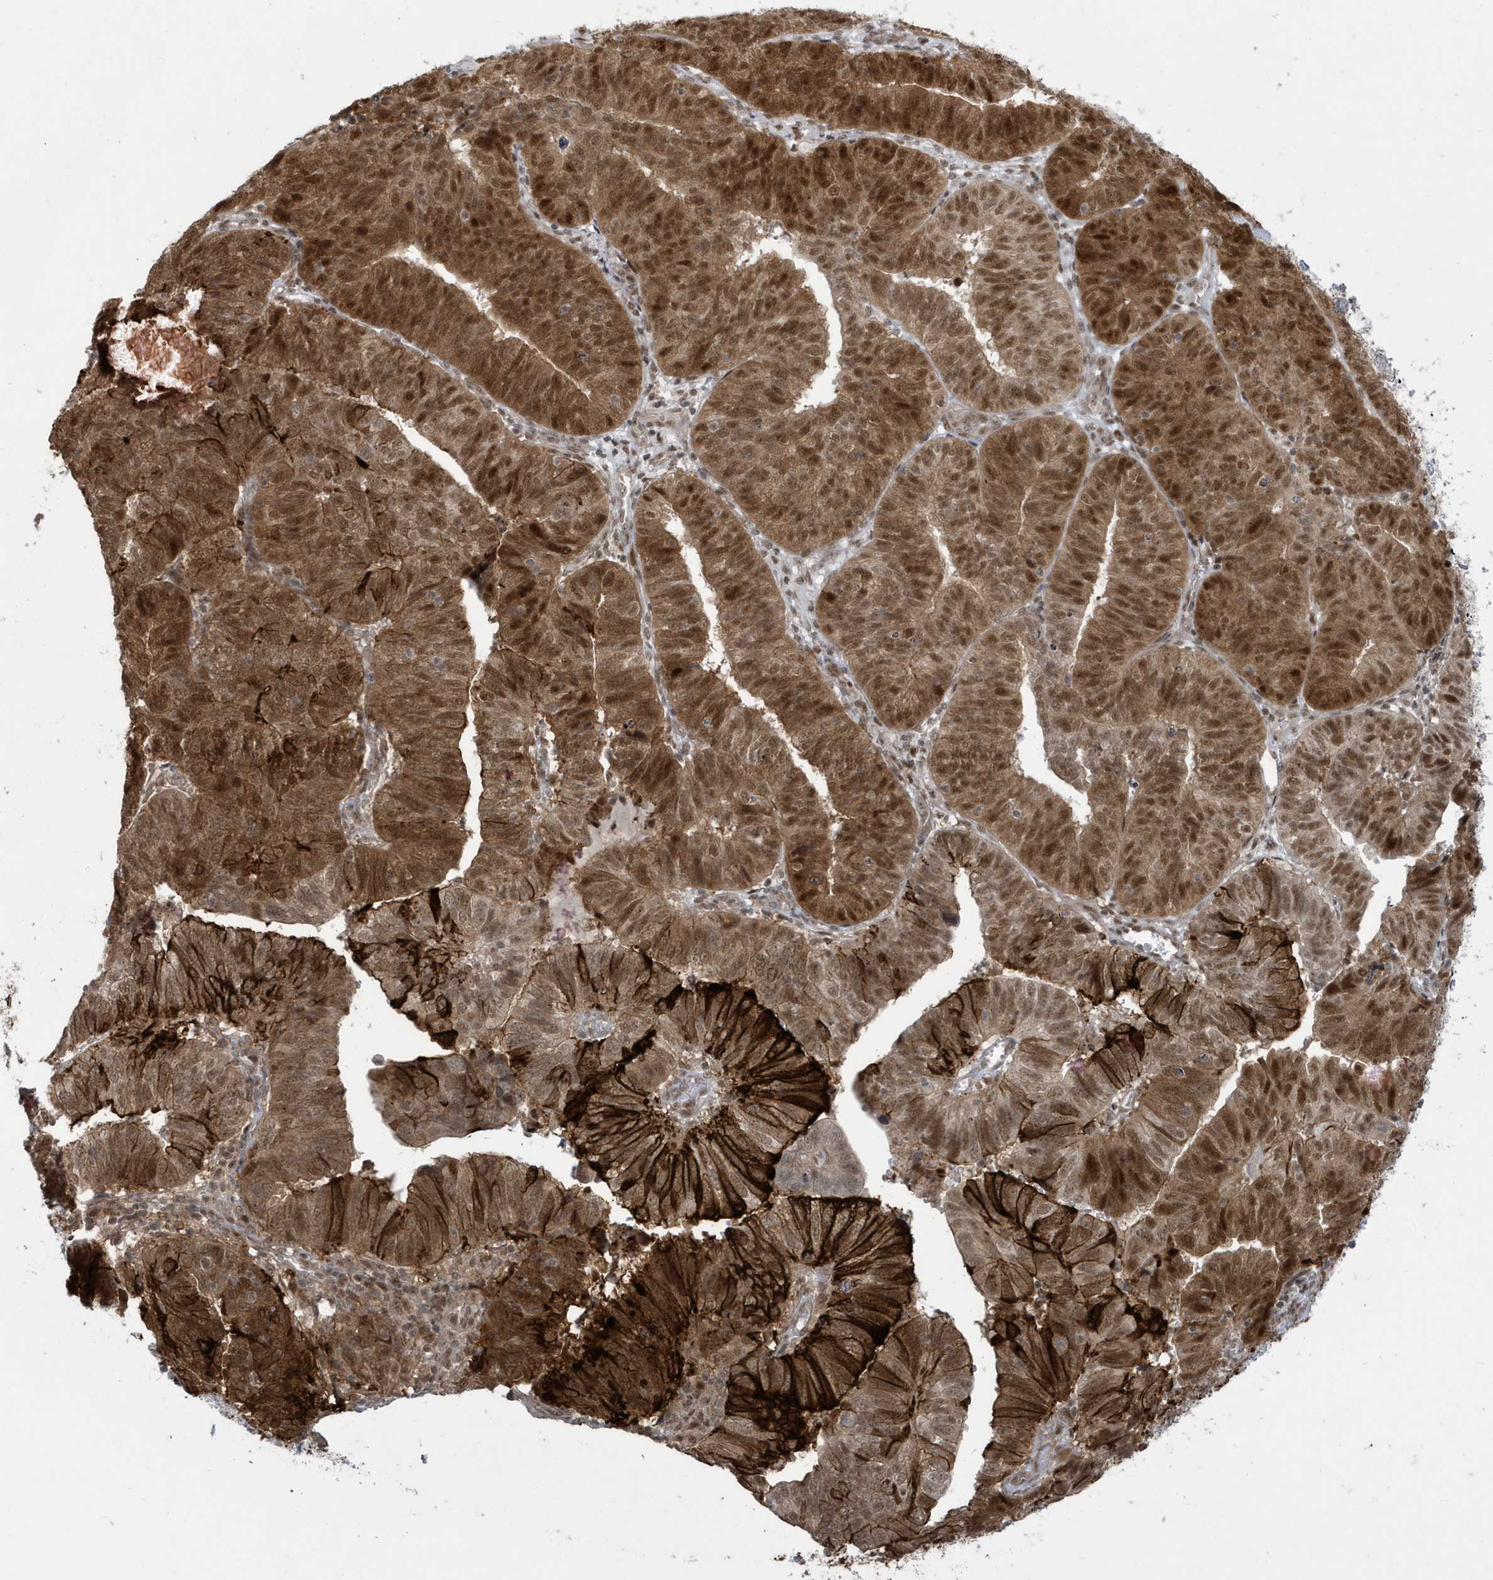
{"staining": {"intensity": "strong", "quantity": ">75%", "location": "cytoplasmic/membranous,nuclear"}, "tissue": "endometrial cancer", "cell_type": "Tumor cells", "image_type": "cancer", "snomed": [{"axis": "morphology", "description": "Adenocarcinoma, NOS"}, {"axis": "topography", "description": "Uterus"}], "caption": "The image exhibits a brown stain indicating the presence of a protein in the cytoplasmic/membranous and nuclear of tumor cells in adenocarcinoma (endometrial).", "gene": "C1orf52", "patient": {"sex": "female", "age": 77}}